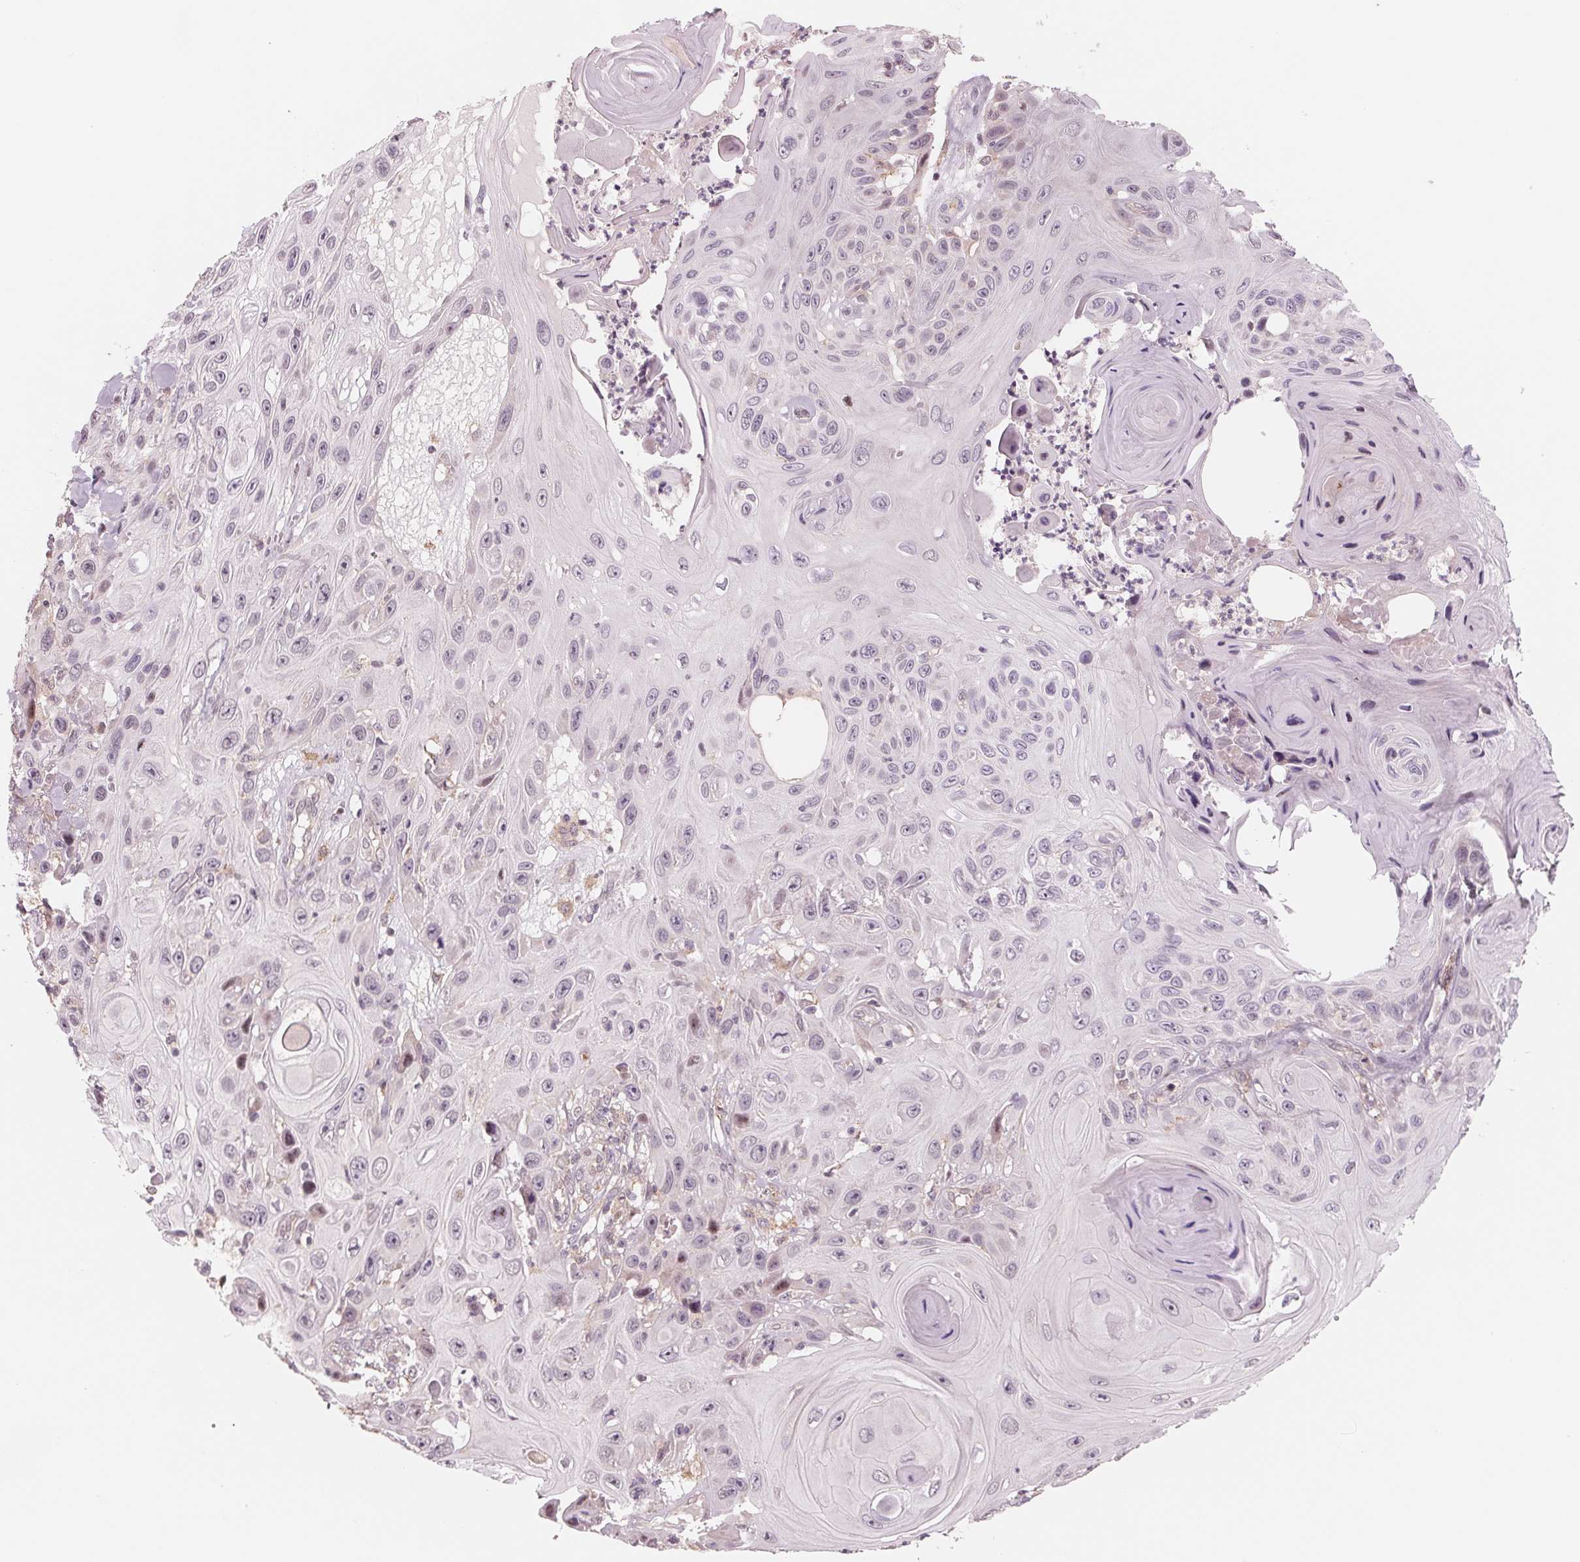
{"staining": {"intensity": "negative", "quantity": "none", "location": "none"}, "tissue": "skin cancer", "cell_type": "Tumor cells", "image_type": "cancer", "snomed": [{"axis": "morphology", "description": "Squamous cell carcinoma, NOS"}, {"axis": "topography", "description": "Skin"}], "caption": "Immunohistochemical staining of human squamous cell carcinoma (skin) displays no significant positivity in tumor cells.", "gene": "IL9R", "patient": {"sex": "male", "age": 82}}